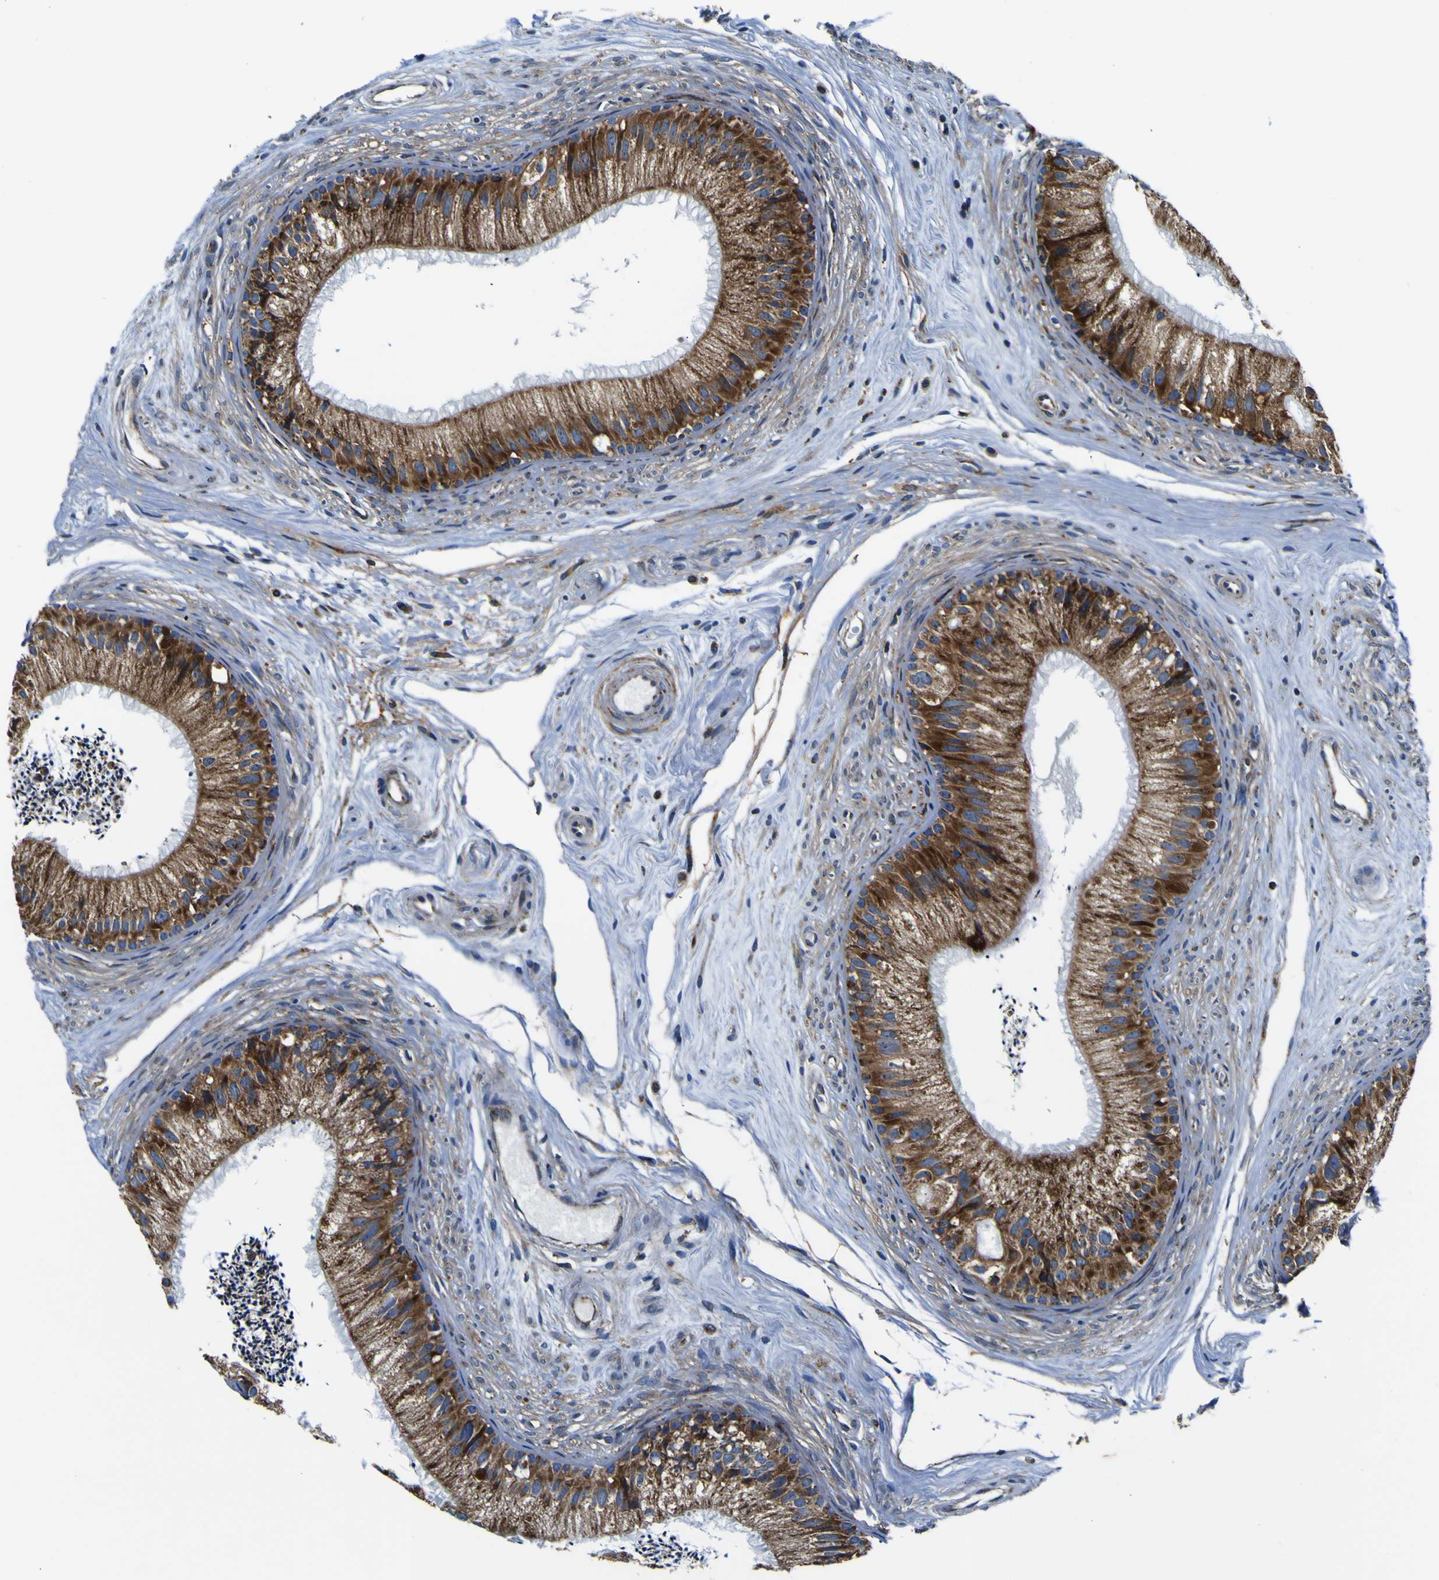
{"staining": {"intensity": "strong", "quantity": ">75%", "location": "cytoplasmic/membranous"}, "tissue": "epididymis", "cell_type": "Glandular cells", "image_type": "normal", "snomed": [{"axis": "morphology", "description": "Normal tissue, NOS"}, {"axis": "topography", "description": "Epididymis"}], "caption": "Immunohistochemical staining of normal epididymis demonstrates >75% levels of strong cytoplasmic/membranous protein expression in about >75% of glandular cells.", "gene": "PTRH2", "patient": {"sex": "male", "age": 56}}